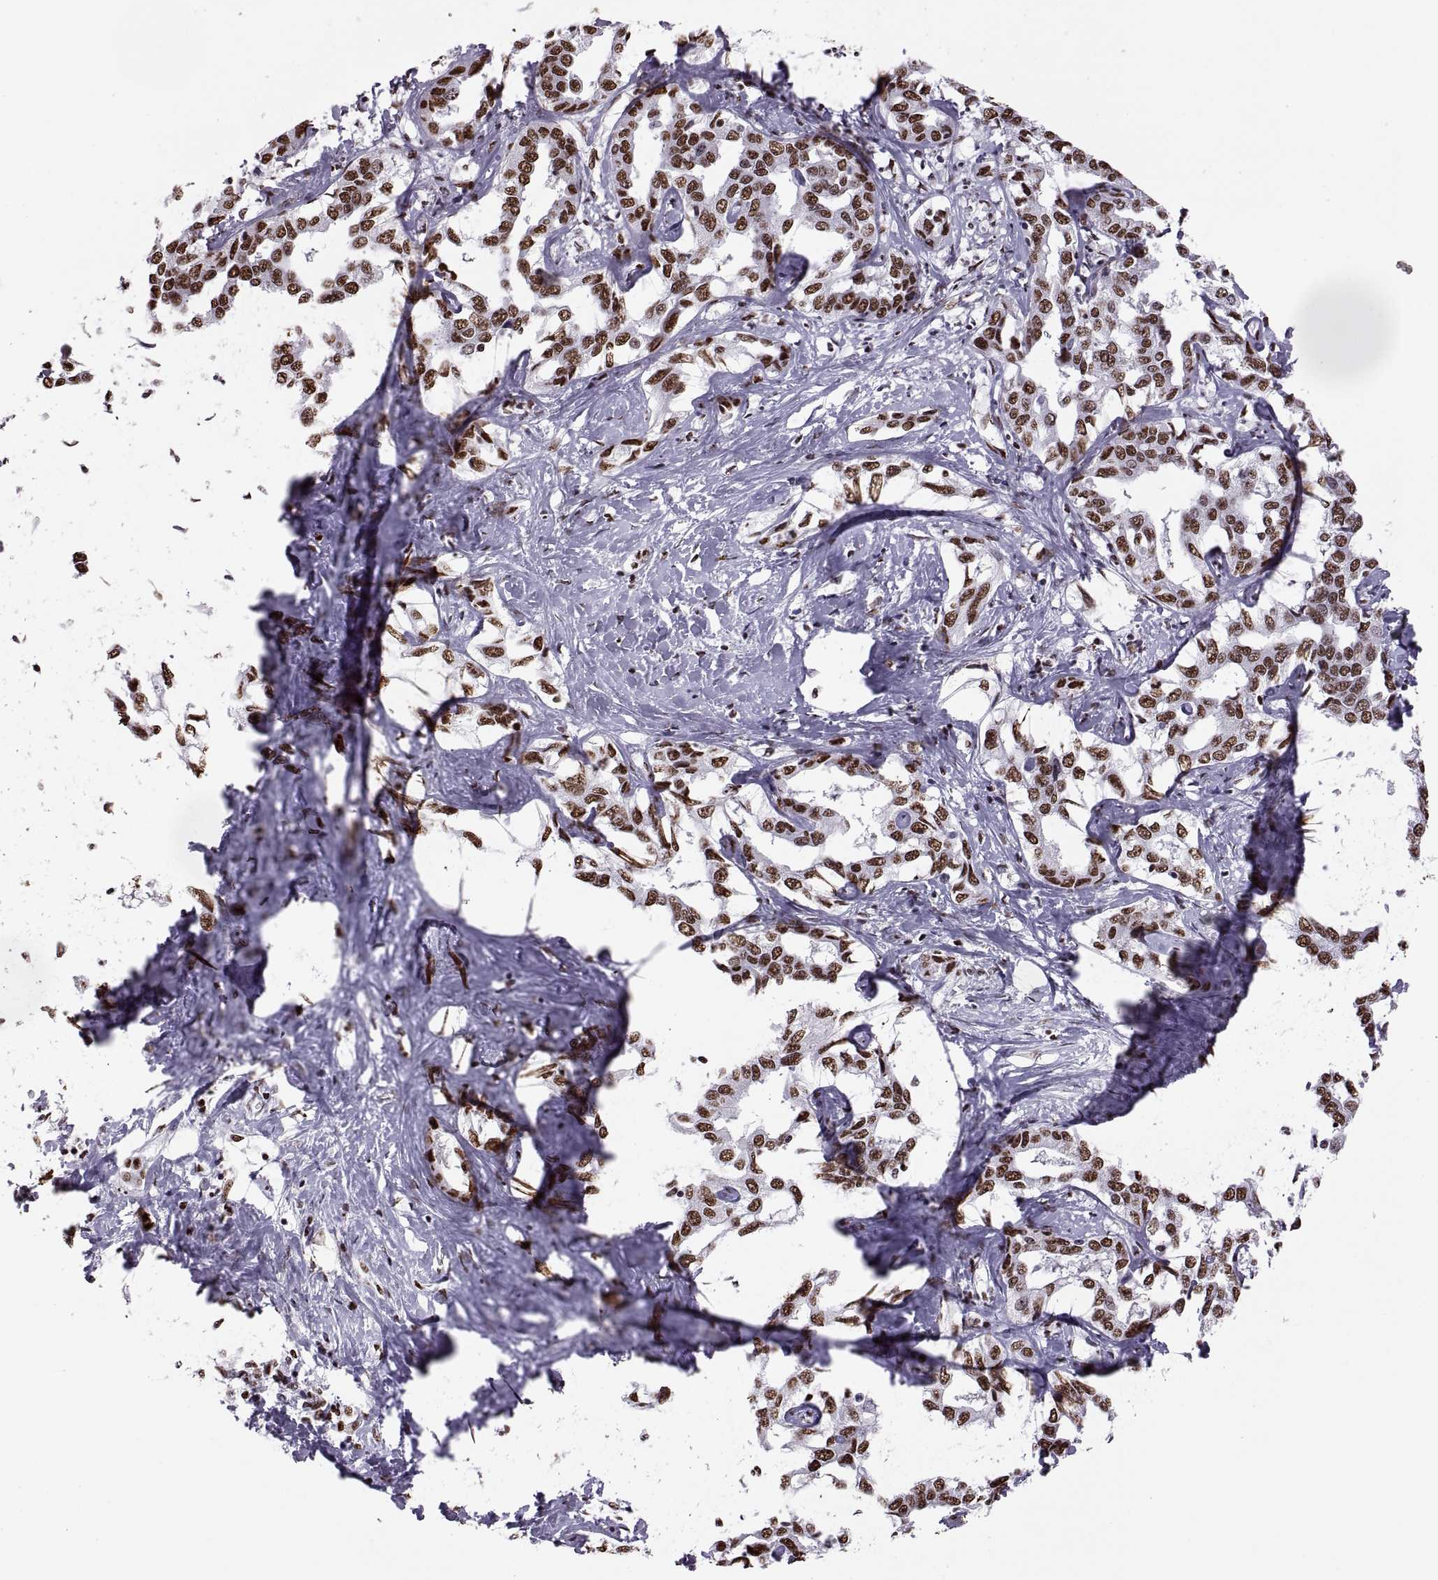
{"staining": {"intensity": "strong", "quantity": "25%-75%", "location": "nuclear"}, "tissue": "liver cancer", "cell_type": "Tumor cells", "image_type": "cancer", "snomed": [{"axis": "morphology", "description": "Cholangiocarcinoma"}, {"axis": "topography", "description": "Liver"}], "caption": "The micrograph demonstrates immunohistochemical staining of liver cholangiocarcinoma. There is strong nuclear expression is seen in about 25%-75% of tumor cells.", "gene": "SNAI1", "patient": {"sex": "male", "age": 59}}